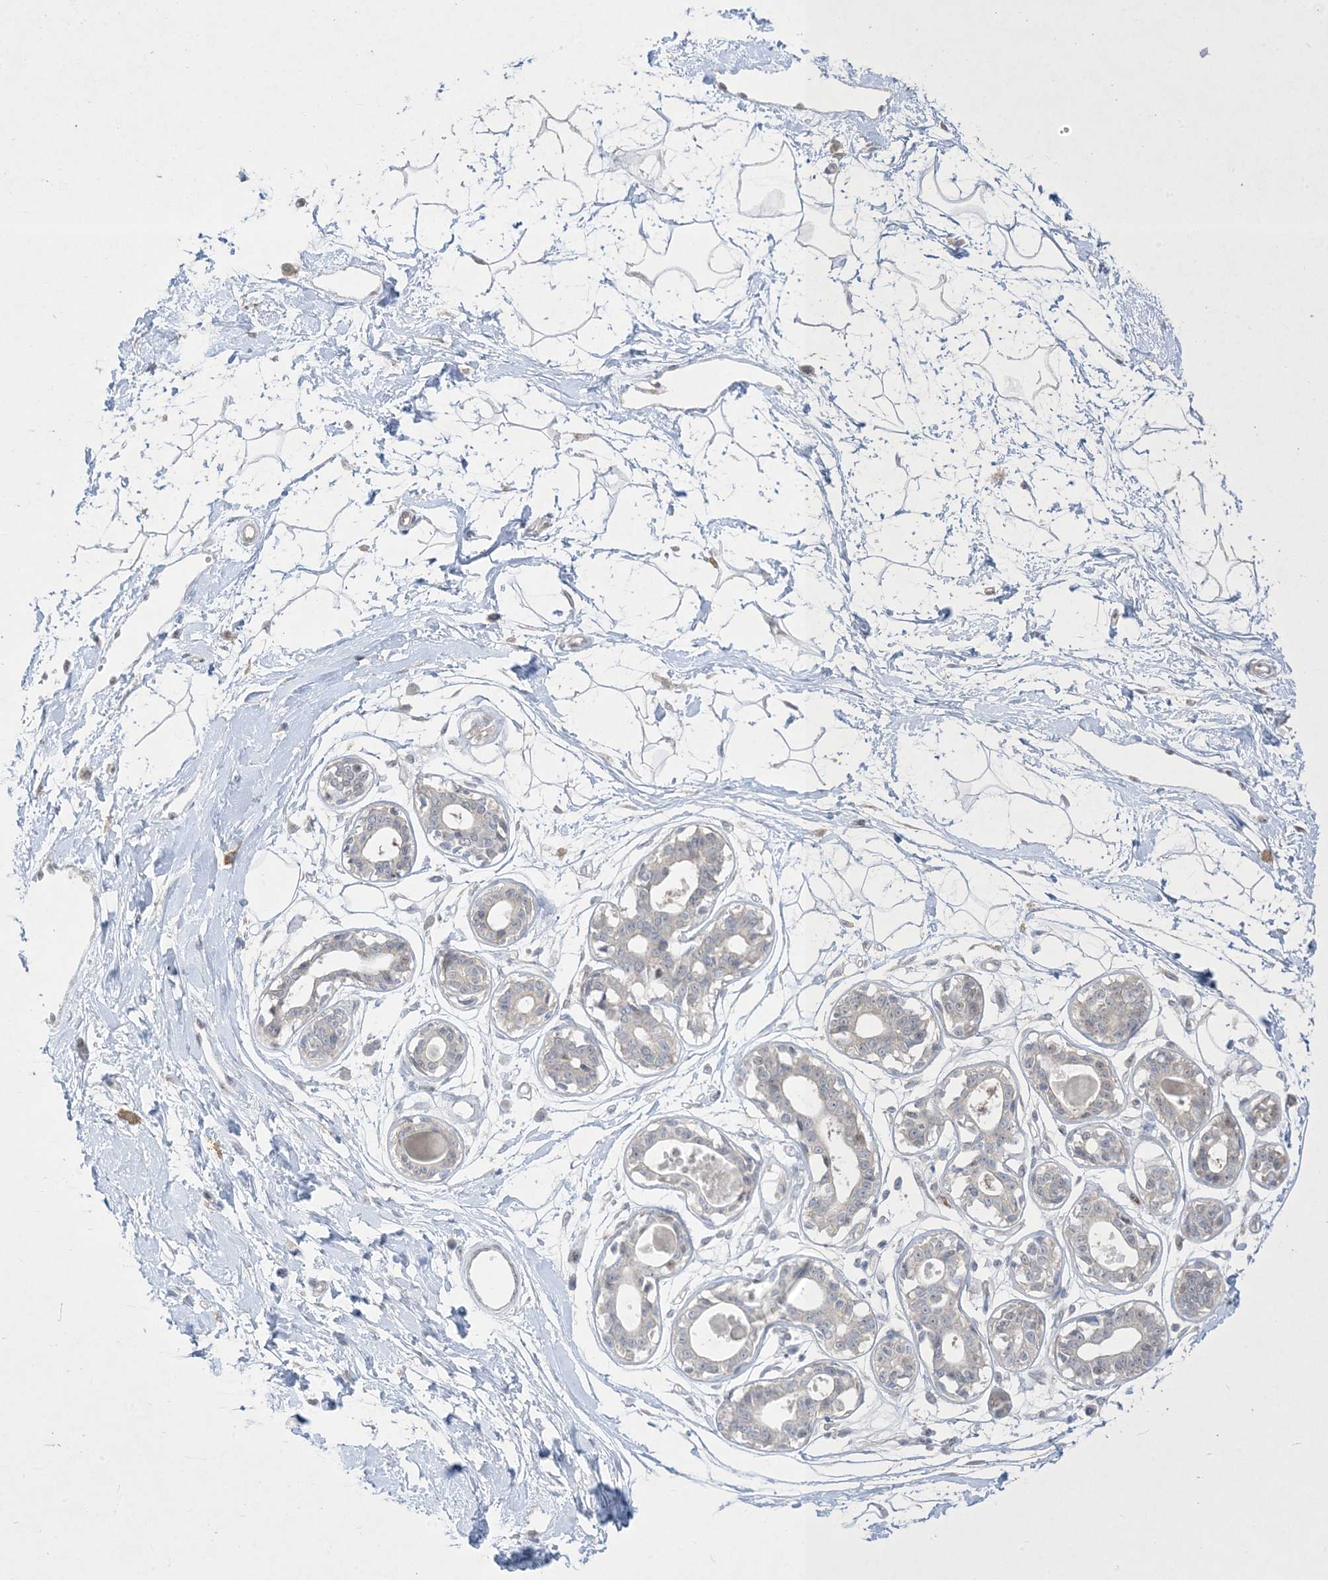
{"staining": {"intensity": "negative", "quantity": "none", "location": "none"}, "tissue": "breast", "cell_type": "Adipocytes", "image_type": "normal", "snomed": [{"axis": "morphology", "description": "Normal tissue, NOS"}, {"axis": "topography", "description": "Breast"}], "caption": "IHC photomicrograph of normal breast: breast stained with DAB (3,3'-diaminobenzidine) exhibits no significant protein staining in adipocytes.", "gene": "BHLHE40", "patient": {"sex": "female", "age": 45}}